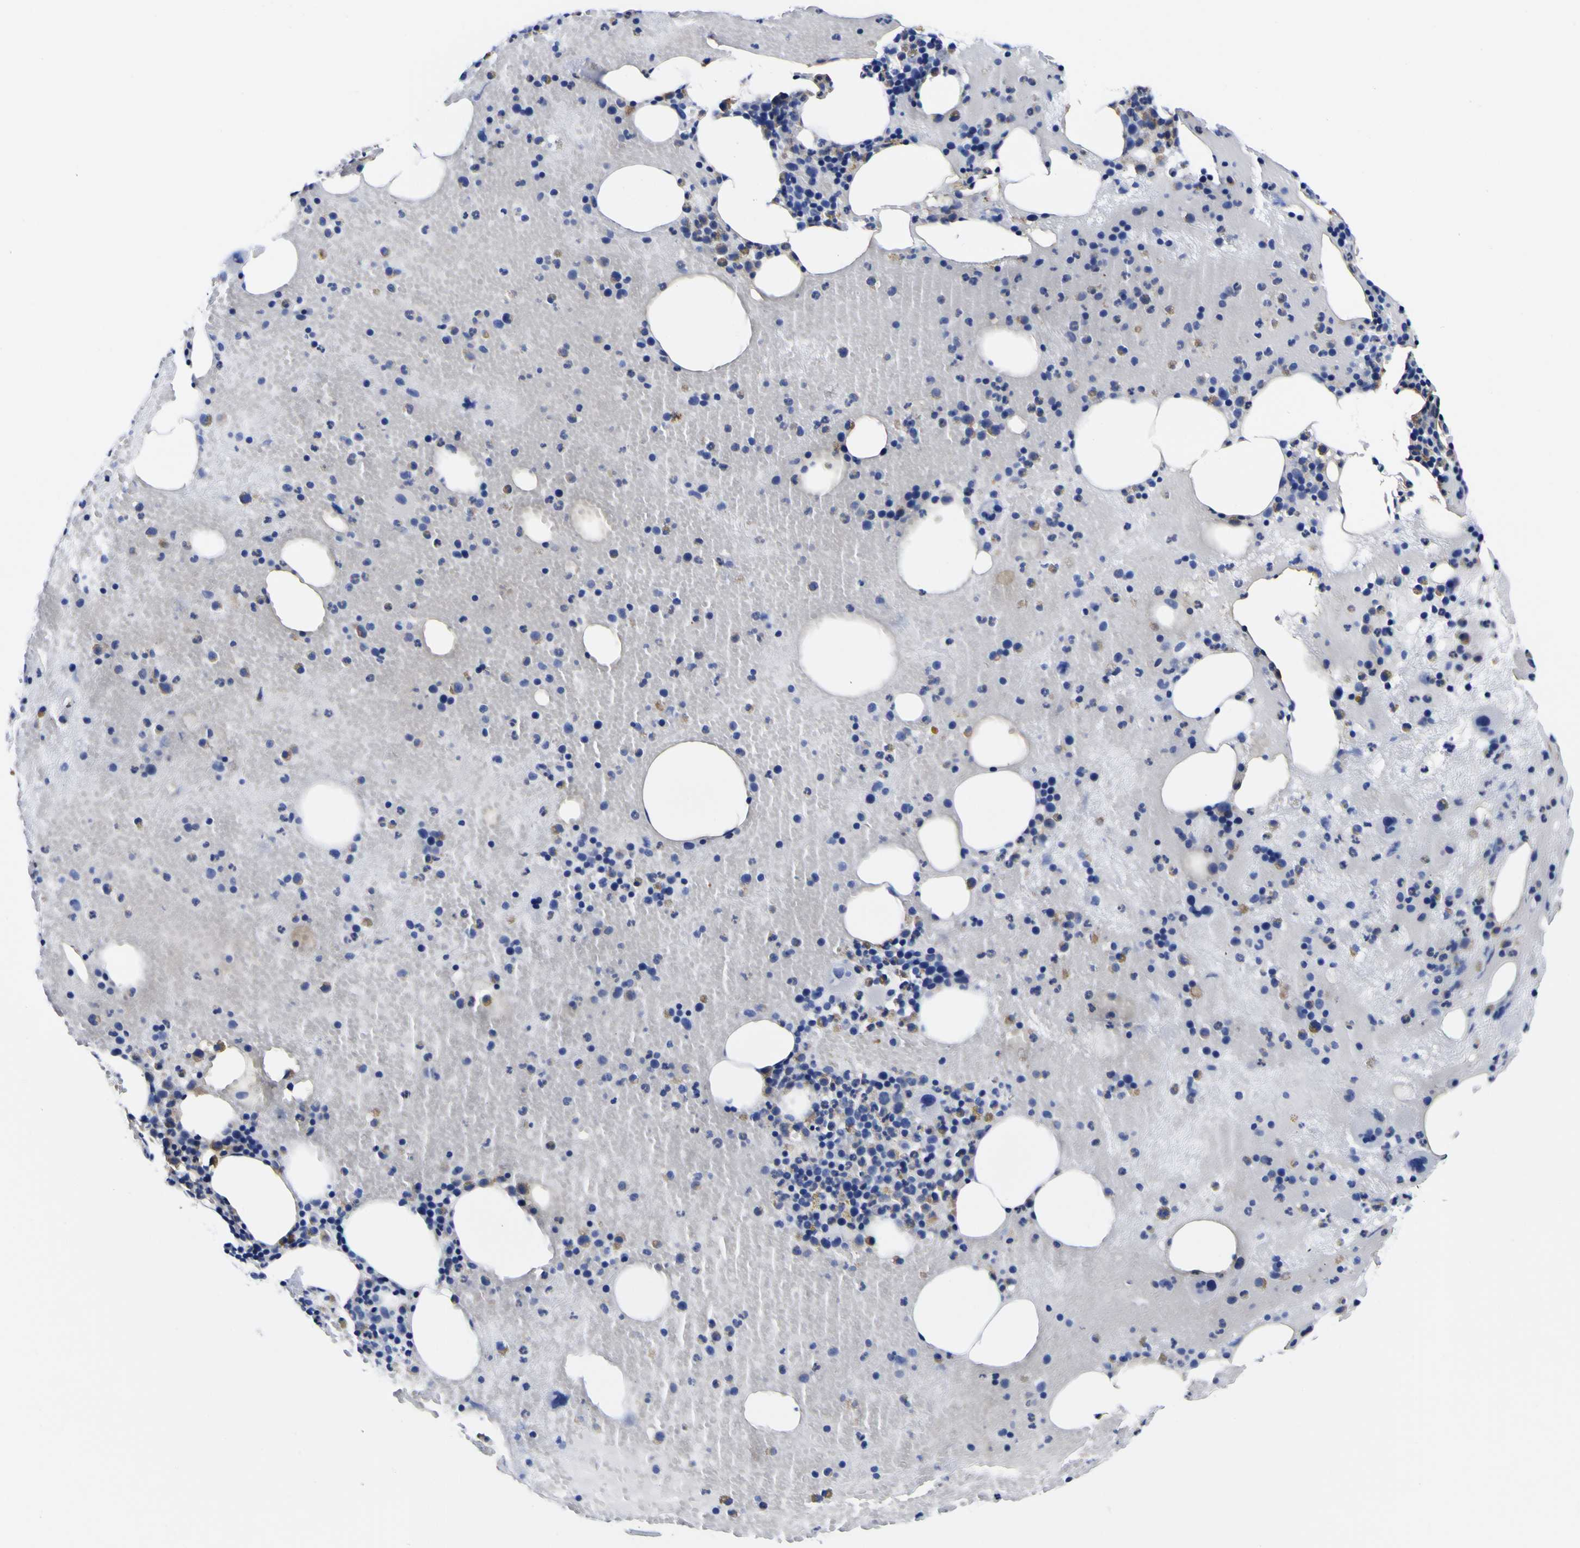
{"staining": {"intensity": "moderate", "quantity": "25%-75%", "location": "cytoplasmic/membranous"}, "tissue": "bone marrow", "cell_type": "Hematopoietic cells", "image_type": "normal", "snomed": [{"axis": "morphology", "description": "Normal tissue, NOS"}, {"axis": "morphology", "description": "Inflammation, NOS"}, {"axis": "topography", "description": "Bone marrow"}], "caption": "A high-resolution micrograph shows IHC staining of unremarkable bone marrow, which exhibits moderate cytoplasmic/membranous staining in approximately 25%-75% of hematopoietic cells.", "gene": "HLA", "patient": {"sex": "male", "age": 43}}